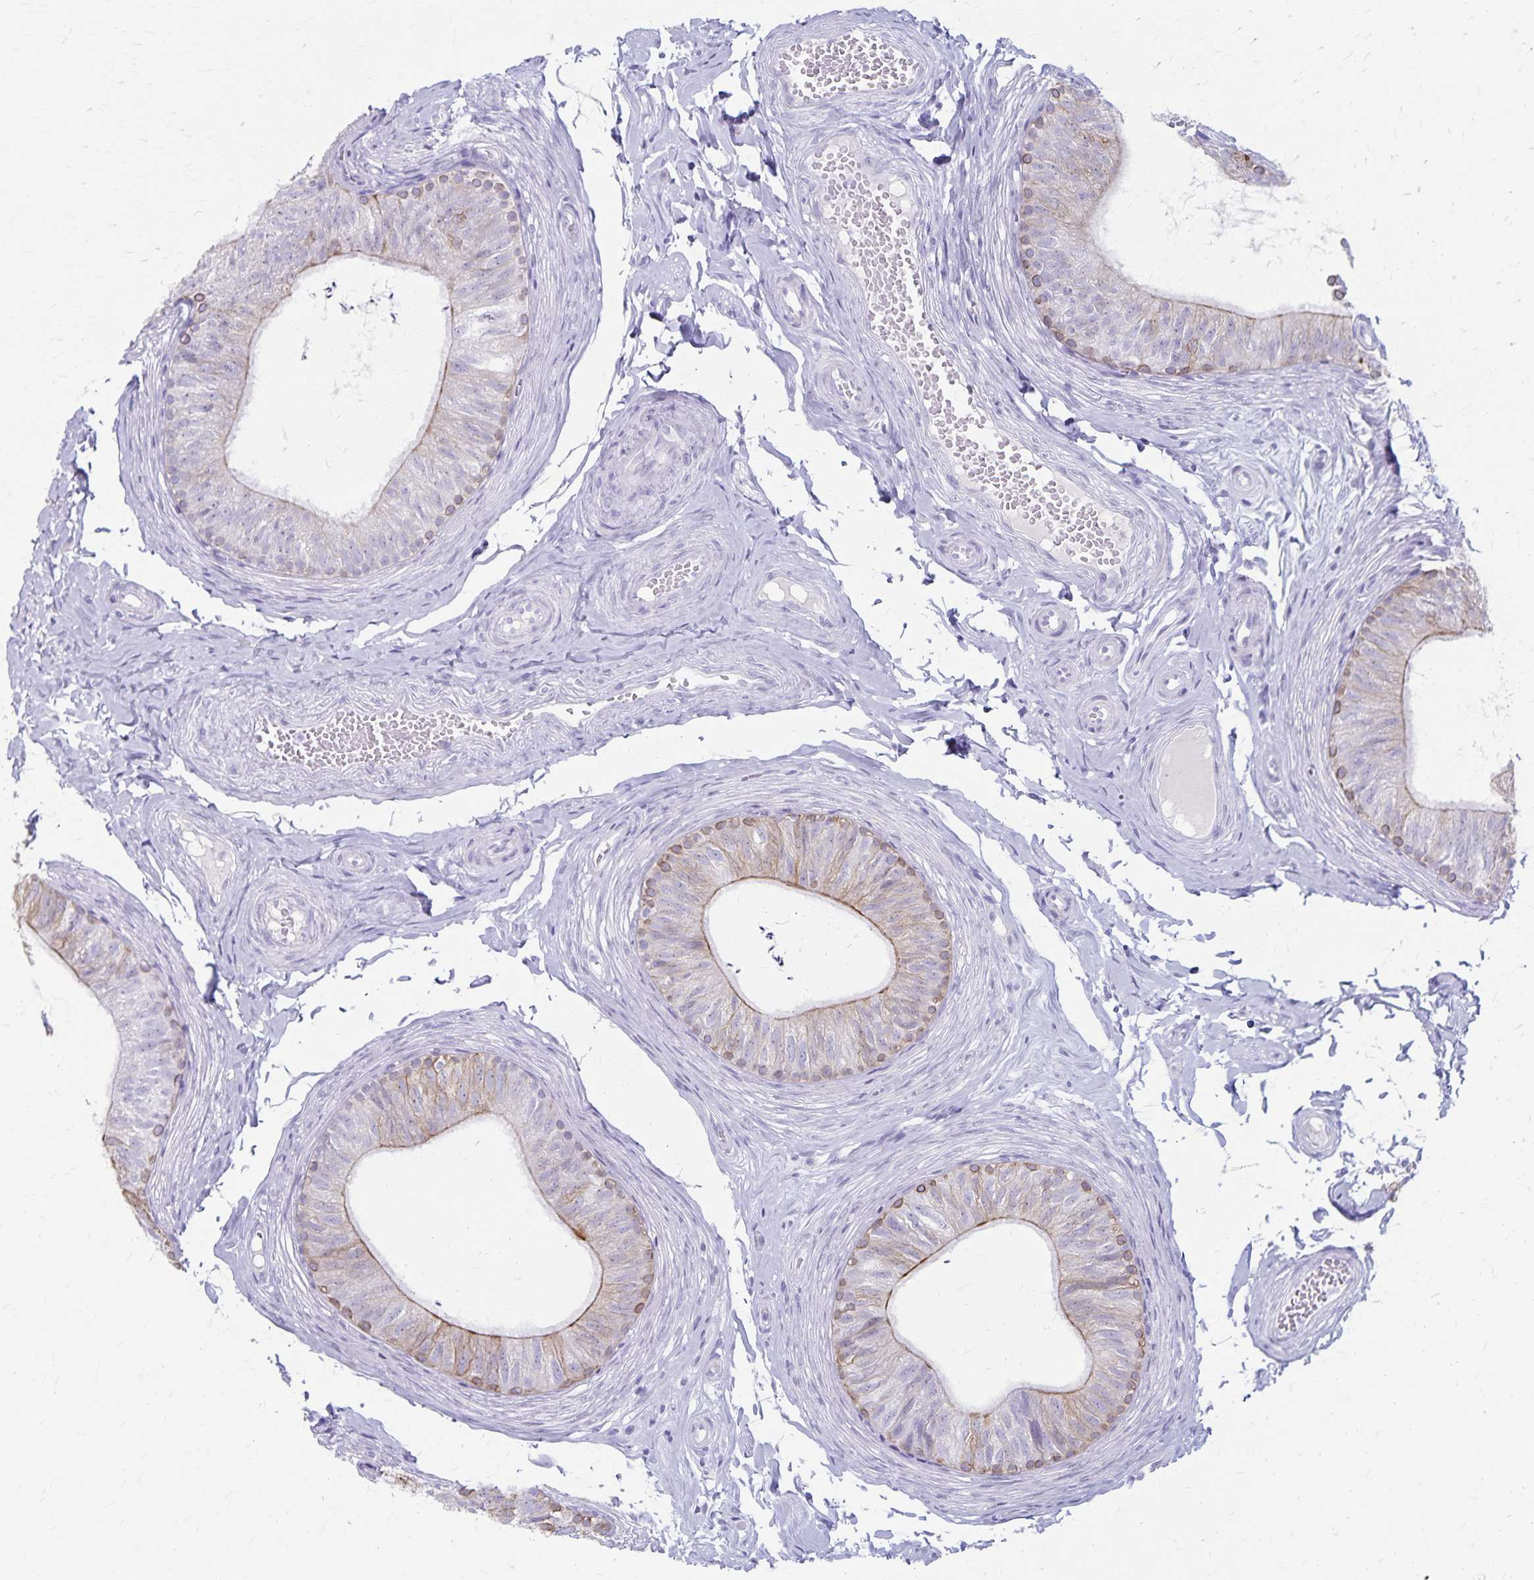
{"staining": {"intensity": "moderate", "quantity": "<25%", "location": "cytoplasmic/membranous"}, "tissue": "epididymis", "cell_type": "Glandular cells", "image_type": "normal", "snomed": [{"axis": "morphology", "description": "Normal tissue, NOS"}, {"axis": "topography", "description": "Epididymis, spermatic cord, NOS"}, {"axis": "topography", "description": "Epididymis"}, {"axis": "topography", "description": "Peripheral nerve tissue"}], "caption": "About <25% of glandular cells in unremarkable human epididymis demonstrate moderate cytoplasmic/membranous protein expression as visualized by brown immunohistochemical staining.", "gene": "GPBAR1", "patient": {"sex": "male", "age": 29}}